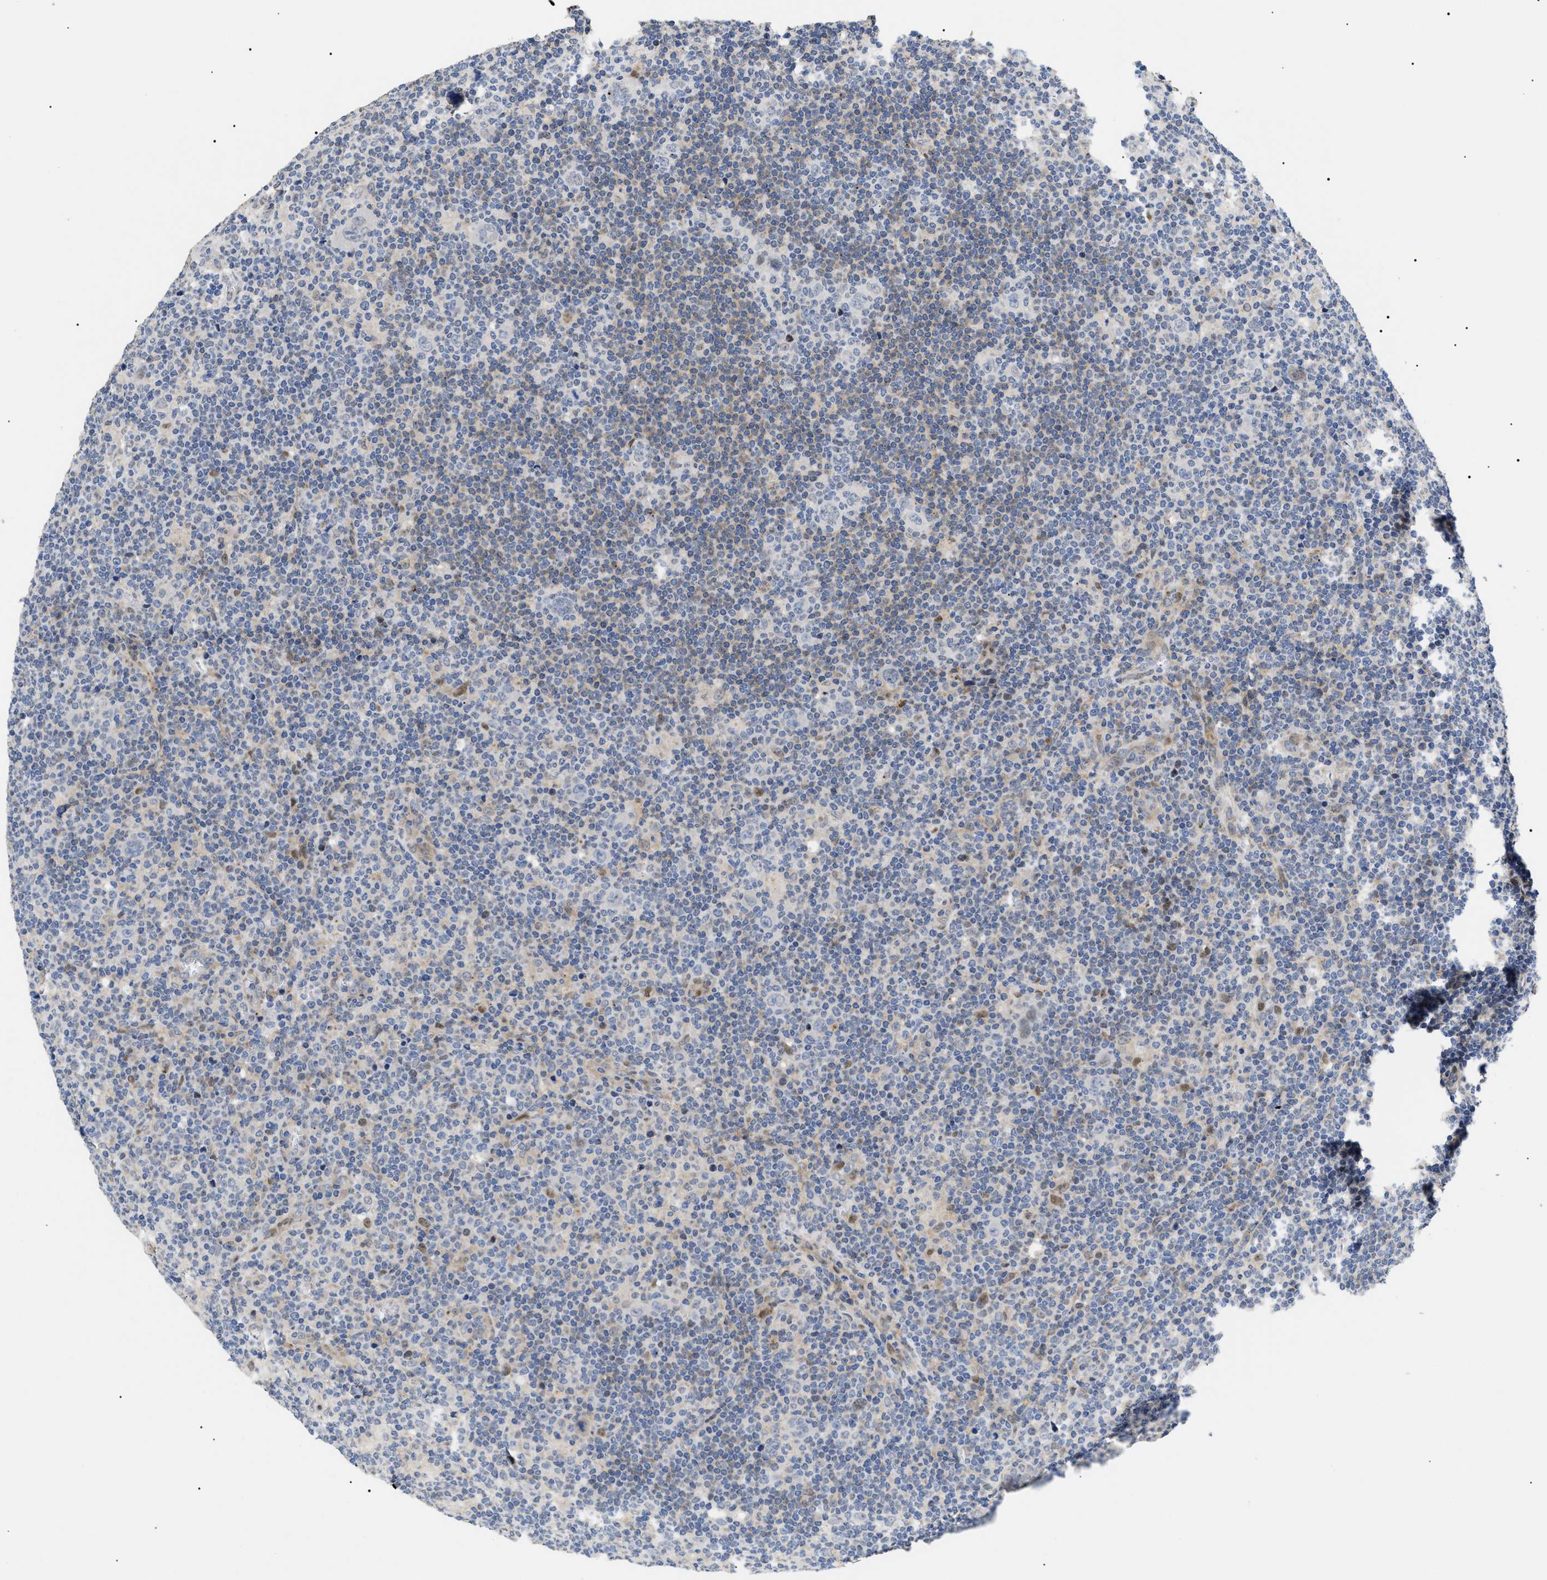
{"staining": {"intensity": "weak", "quantity": "<25%", "location": "nuclear"}, "tissue": "lymphoma", "cell_type": "Tumor cells", "image_type": "cancer", "snomed": [{"axis": "morphology", "description": "Hodgkin's disease, NOS"}, {"axis": "topography", "description": "Lymph node"}], "caption": "Hodgkin's disease stained for a protein using immunohistochemistry displays no staining tumor cells.", "gene": "SFXN5", "patient": {"sex": "female", "age": 57}}